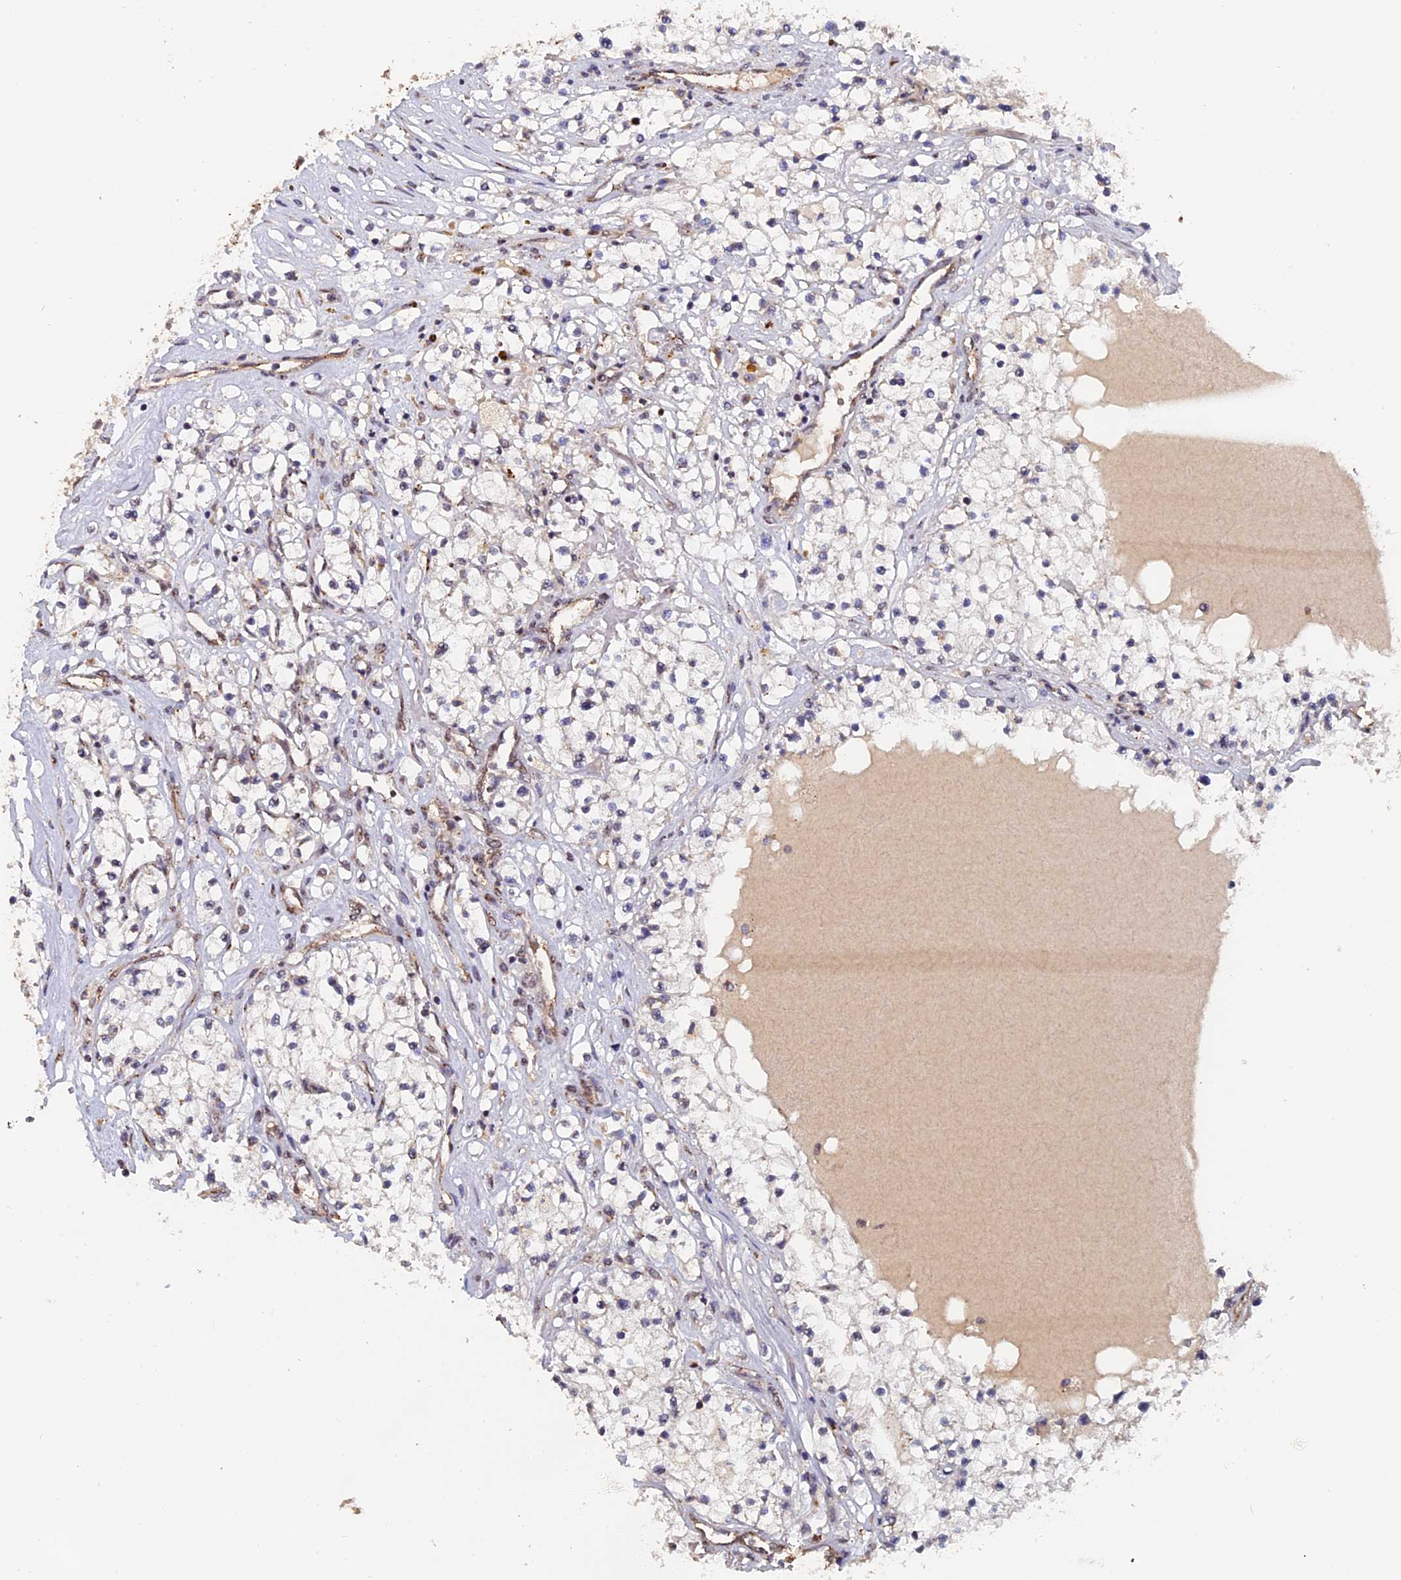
{"staining": {"intensity": "negative", "quantity": "none", "location": "none"}, "tissue": "renal cancer", "cell_type": "Tumor cells", "image_type": "cancer", "snomed": [{"axis": "morphology", "description": "Adenocarcinoma, NOS"}, {"axis": "topography", "description": "Kidney"}], "caption": "Immunohistochemical staining of human renal cancer (adenocarcinoma) exhibits no significant positivity in tumor cells. The staining was performed using DAB to visualize the protein expression in brown, while the nuclei were stained in blue with hematoxylin (Magnification: 20x).", "gene": "PIGQ", "patient": {"sex": "male", "age": 68}}